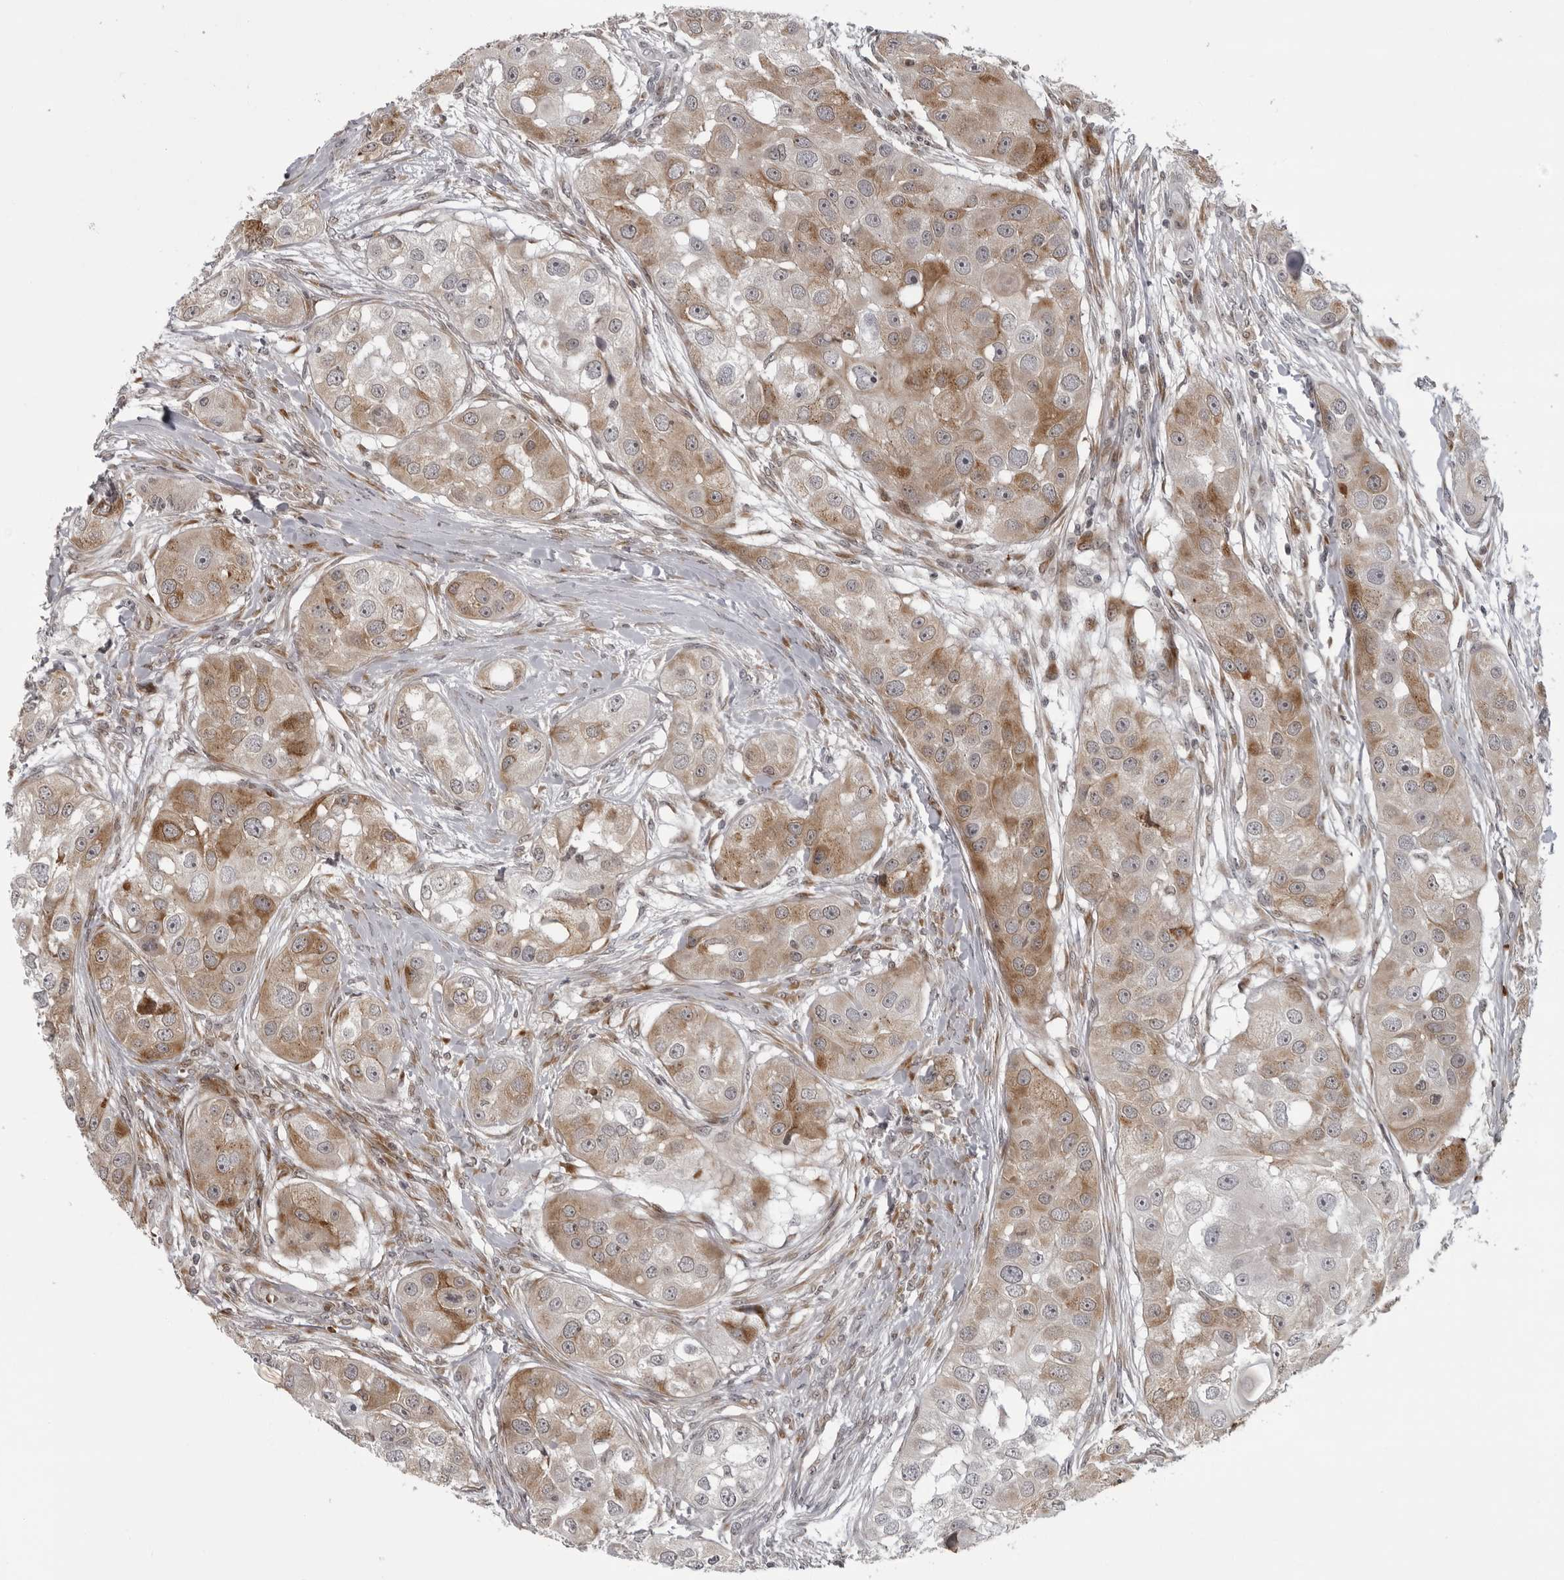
{"staining": {"intensity": "moderate", "quantity": ">75%", "location": "cytoplasmic/membranous"}, "tissue": "head and neck cancer", "cell_type": "Tumor cells", "image_type": "cancer", "snomed": [{"axis": "morphology", "description": "Normal tissue, NOS"}, {"axis": "morphology", "description": "Squamous cell carcinoma, NOS"}, {"axis": "topography", "description": "Skeletal muscle"}, {"axis": "topography", "description": "Head-Neck"}], "caption": "This histopathology image reveals IHC staining of human squamous cell carcinoma (head and neck), with medium moderate cytoplasmic/membranous staining in approximately >75% of tumor cells.", "gene": "THOP1", "patient": {"sex": "male", "age": 51}}